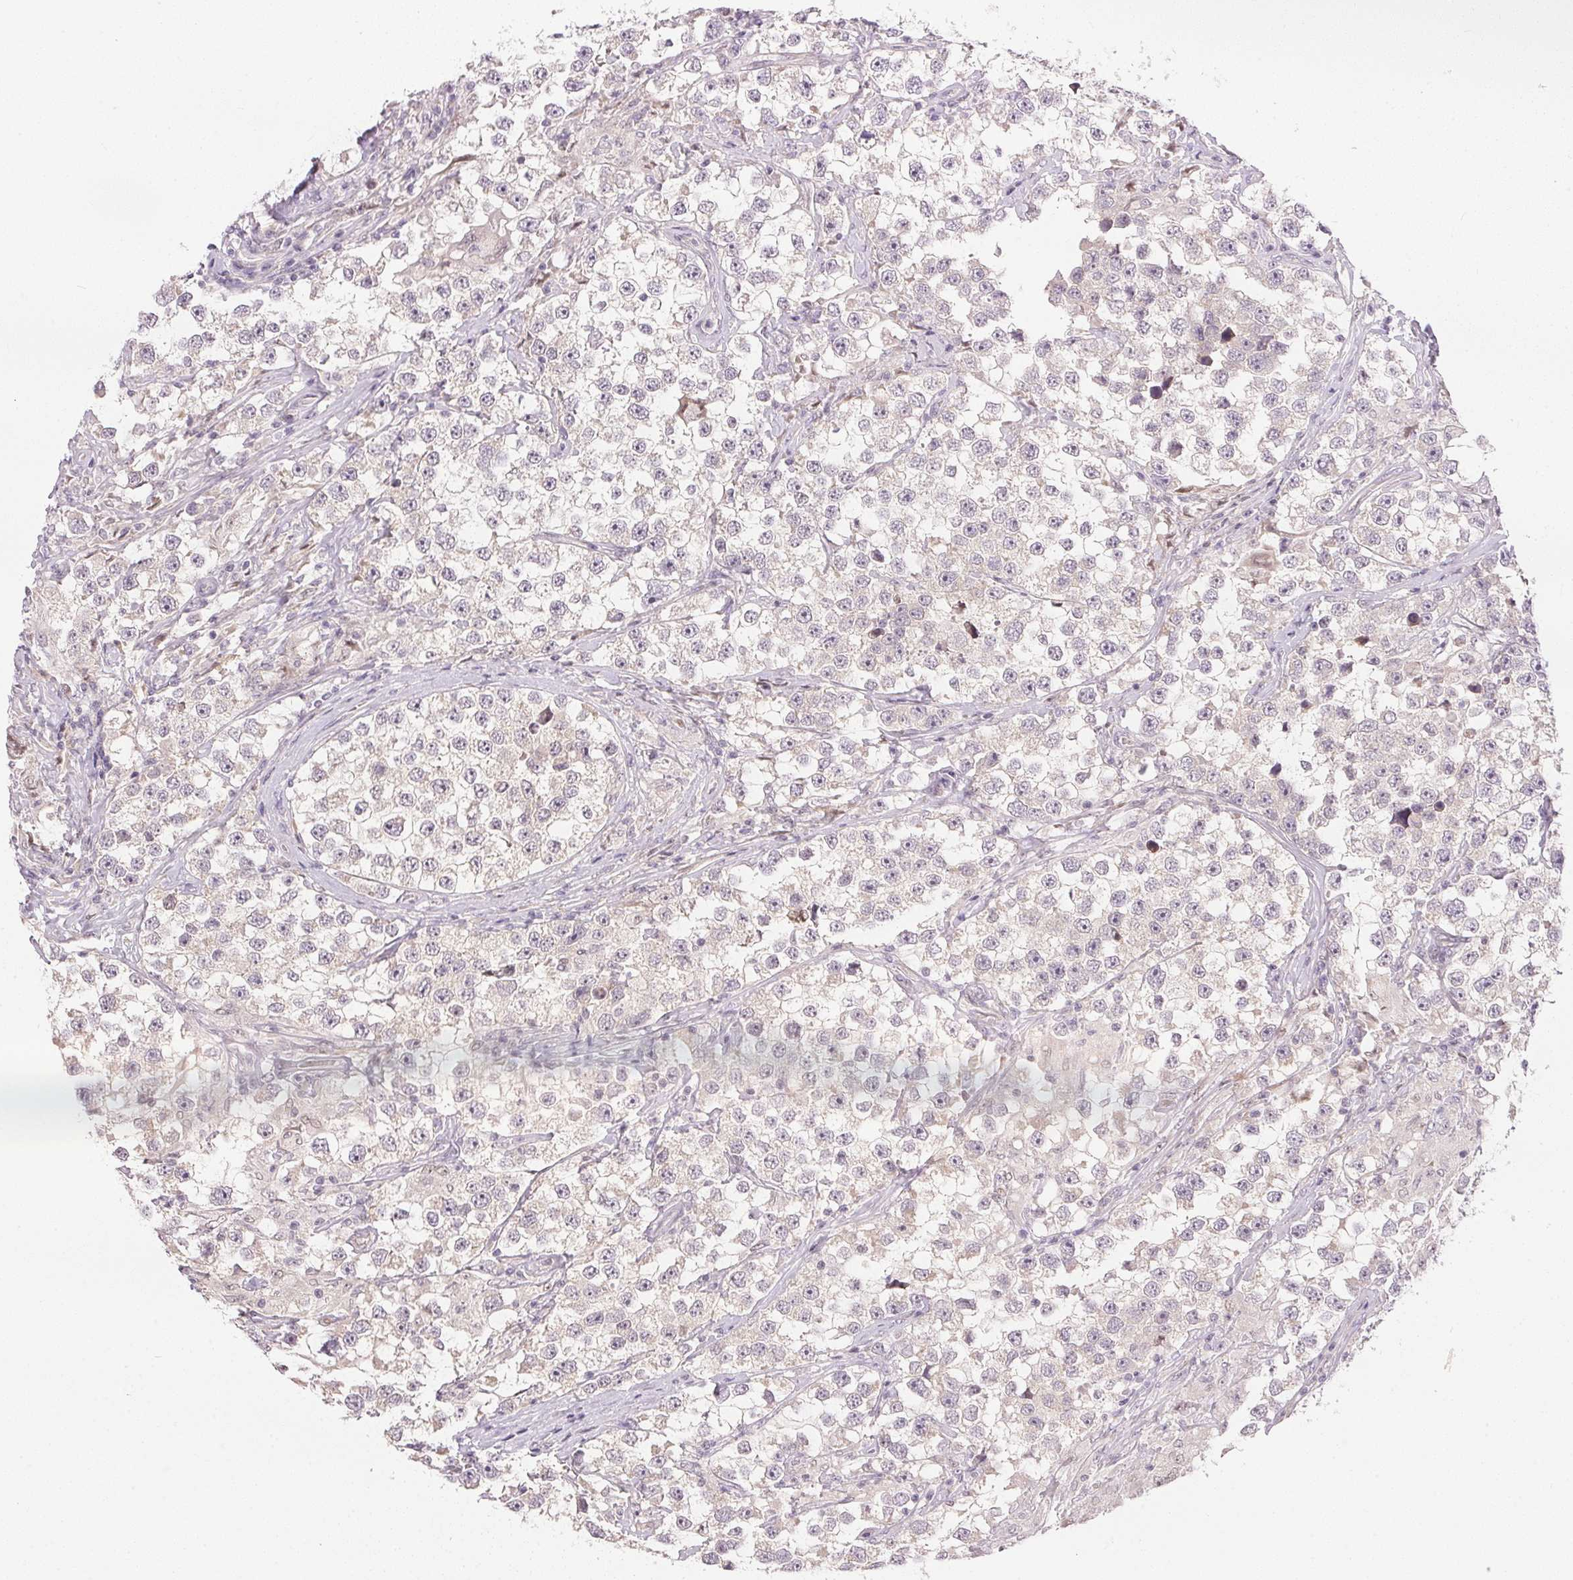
{"staining": {"intensity": "negative", "quantity": "none", "location": "none"}, "tissue": "testis cancer", "cell_type": "Tumor cells", "image_type": "cancer", "snomed": [{"axis": "morphology", "description": "Seminoma, NOS"}, {"axis": "topography", "description": "Testis"}], "caption": "The immunohistochemistry micrograph has no significant staining in tumor cells of testis seminoma tissue. (DAB immunohistochemistry (IHC) visualized using brightfield microscopy, high magnification).", "gene": "TTC23L", "patient": {"sex": "male", "age": 46}}